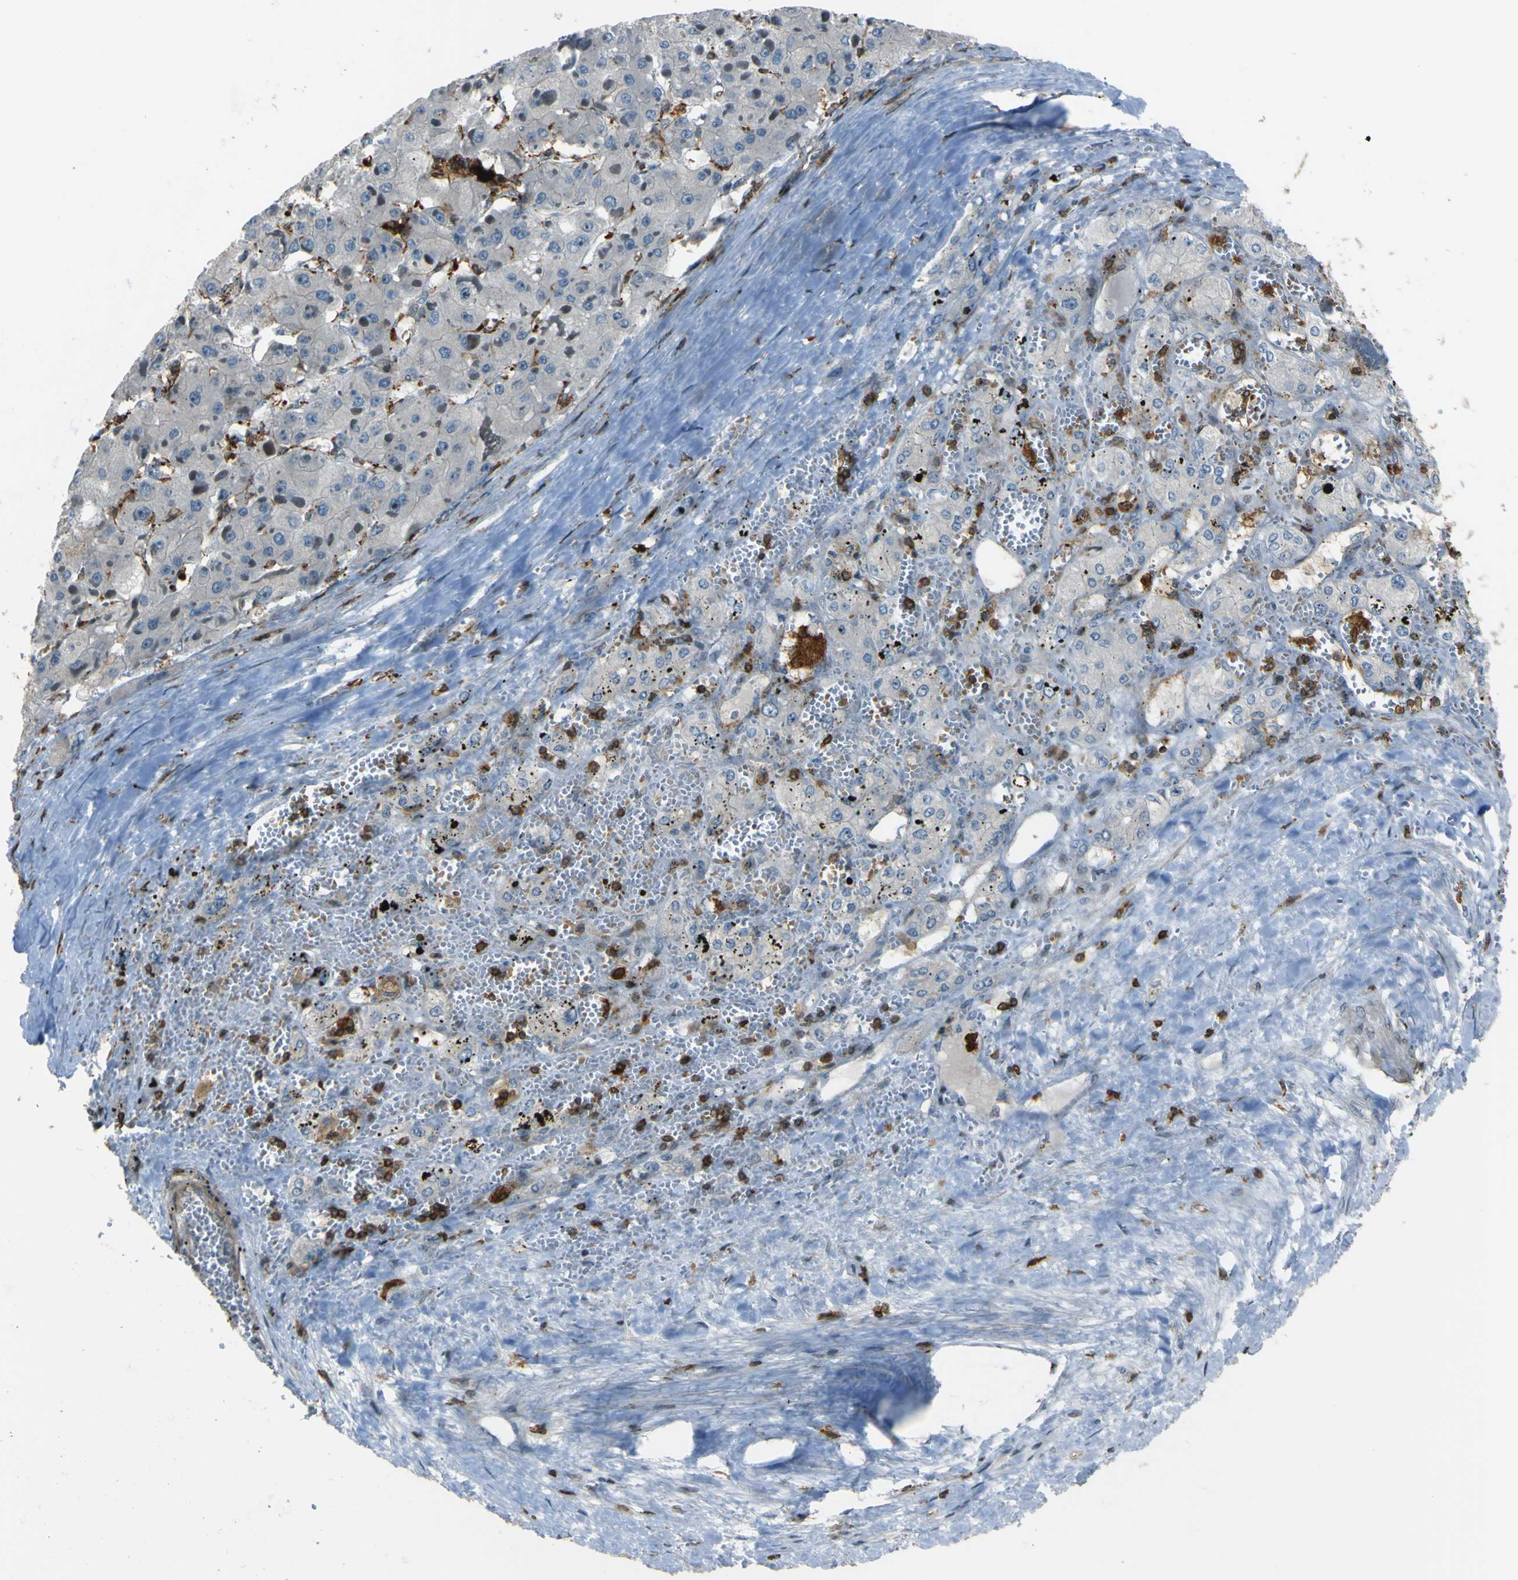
{"staining": {"intensity": "negative", "quantity": "none", "location": "none"}, "tissue": "liver cancer", "cell_type": "Tumor cells", "image_type": "cancer", "snomed": [{"axis": "morphology", "description": "Carcinoma, Hepatocellular, NOS"}, {"axis": "topography", "description": "Liver"}], "caption": "DAB (3,3'-diaminobenzidine) immunohistochemical staining of hepatocellular carcinoma (liver) reveals no significant expression in tumor cells. The staining is performed using DAB brown chromogen with nuclei counter-stained in using hematoxylin.", "gene": "PCDHB5", "patient": {"sex": "female", "age": 73}}